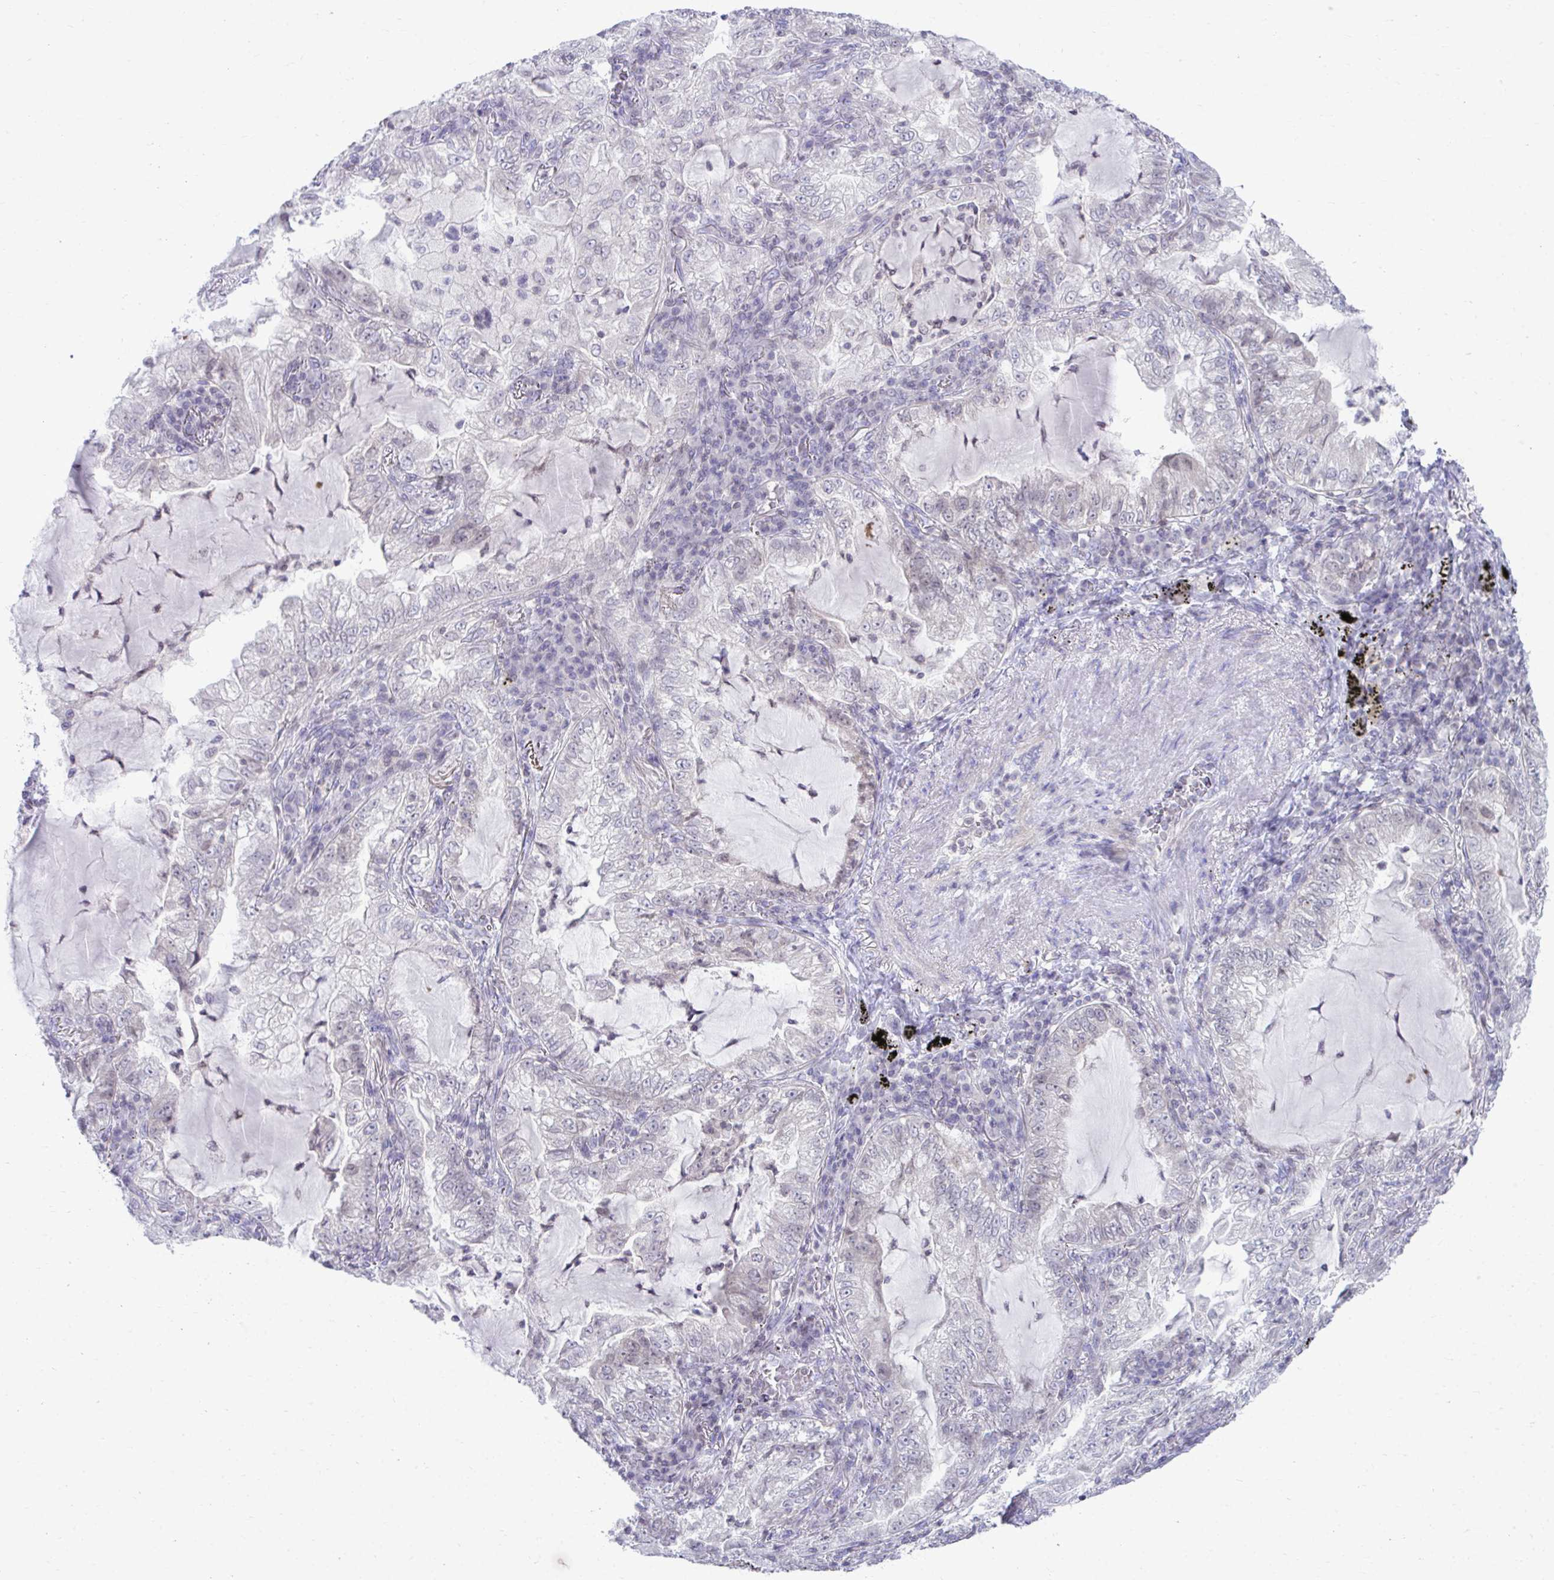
{"staining": {"intensity": "negative", "quantity": "none", "location": "none"}, "tissue": "lung cancer", "cell_type": "Tumor cells", "image_type": "cancer", "snomed": [{"axis": "morphology", "description": "Adenocarcinoma, NOS"}, {"axis": "topography", "description": "Lung"}], "caption": "DAB (3,3'-diaminobenzidine) immunohistochemical staining of human lung adenocarcinoma demonstrates no significant positivity in tumor cells.", "gene": "OR7A5", "patient": {"sex": "female", "age": 73}}